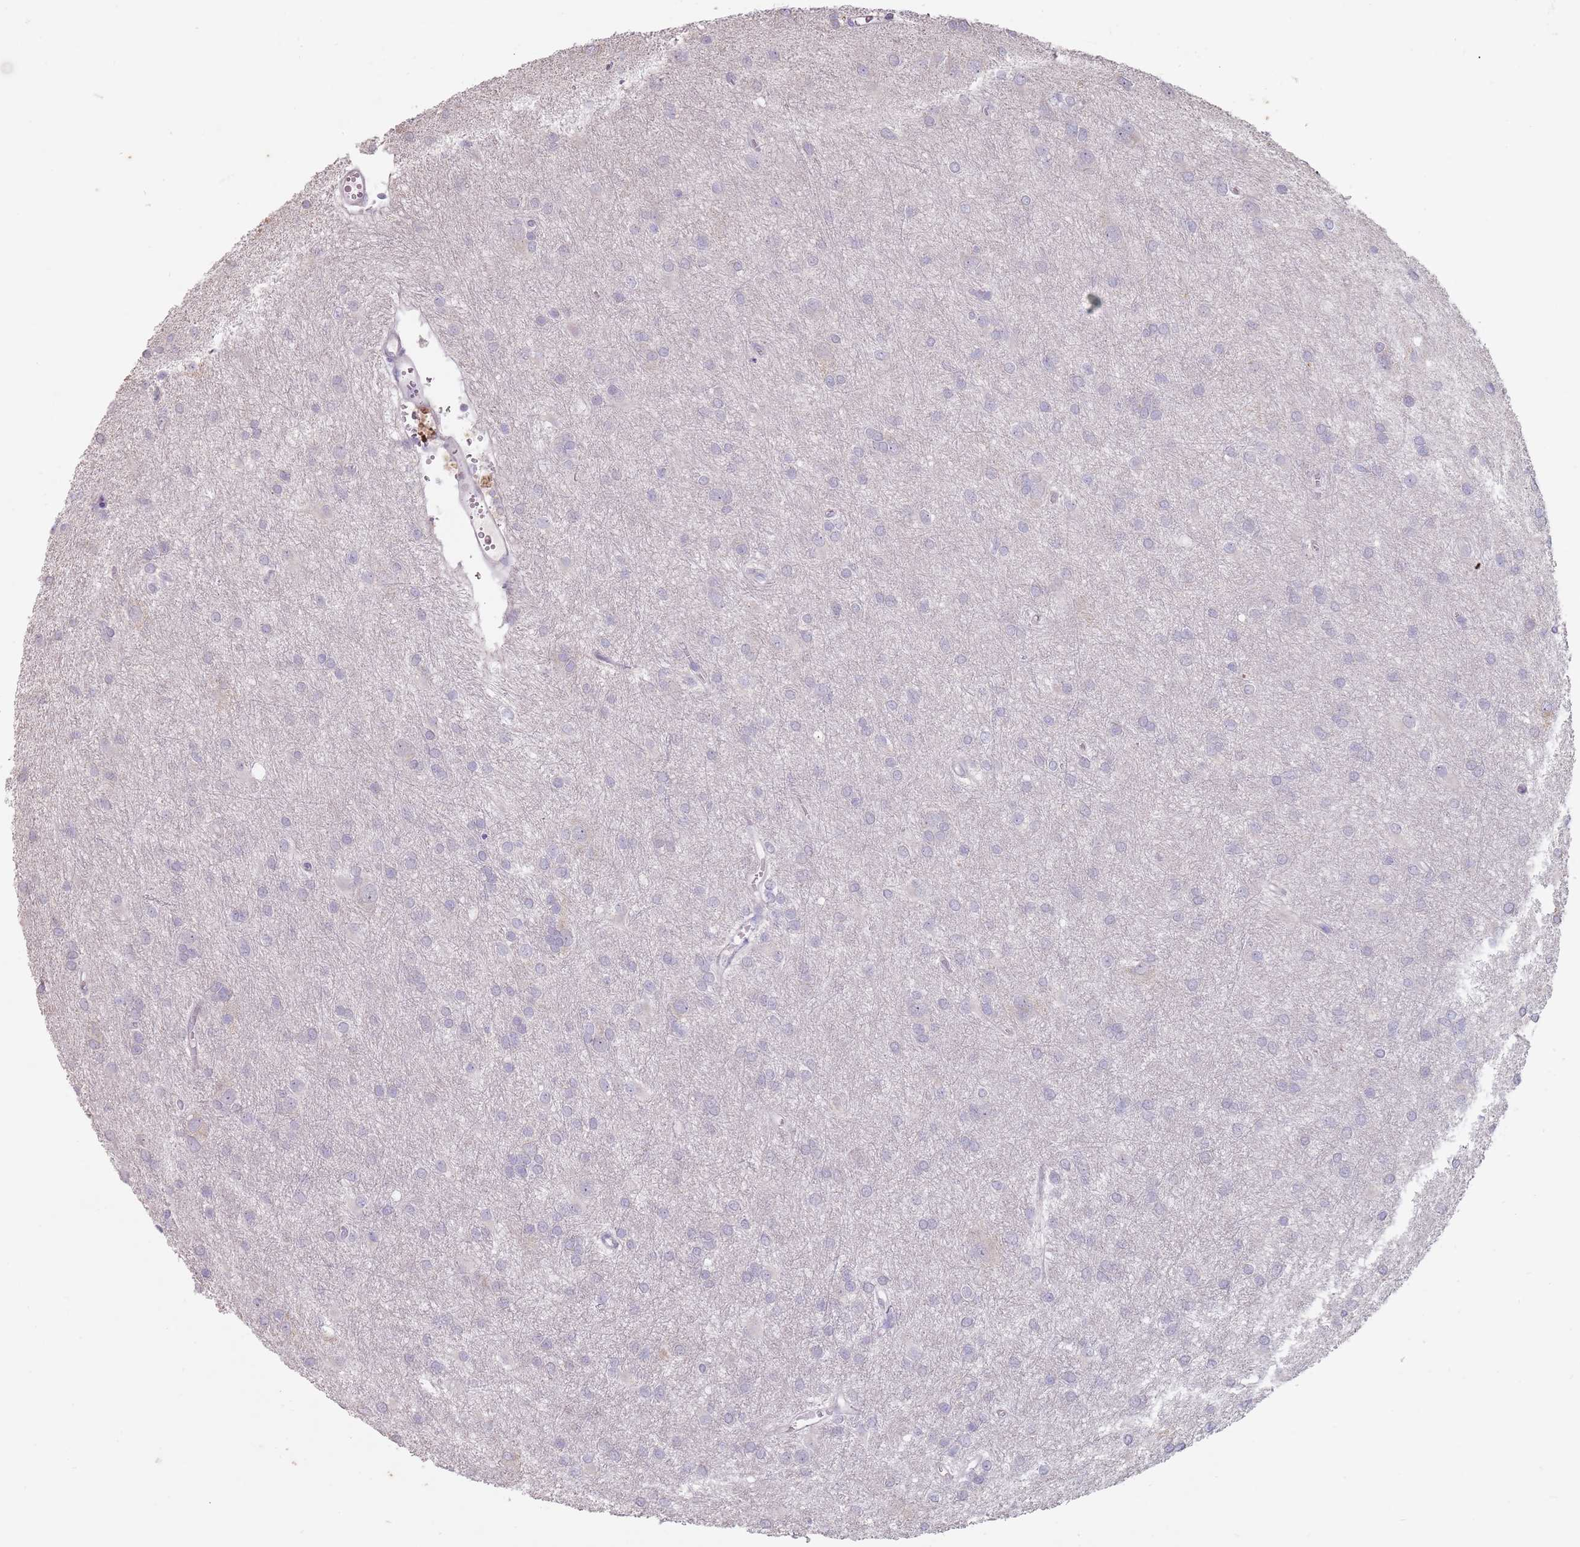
{"staining": {"intensity": "negative", "quantity": "none", "location": "none"}, "tissue": "glioma", "cell_type": "Tumor cells", "image_type": "cancer", "snomed": [{"axis": "morphology", "description": "Glioma, malignant, High grade"}, {"axis": "topography", "description": "Brain"}], "caption": "A histopathology image of human malignant glioma (high-grade) is negative for staining in tumor cells.", "gene": "STYK1", "patient": {"sex": "female", "age": 50}}